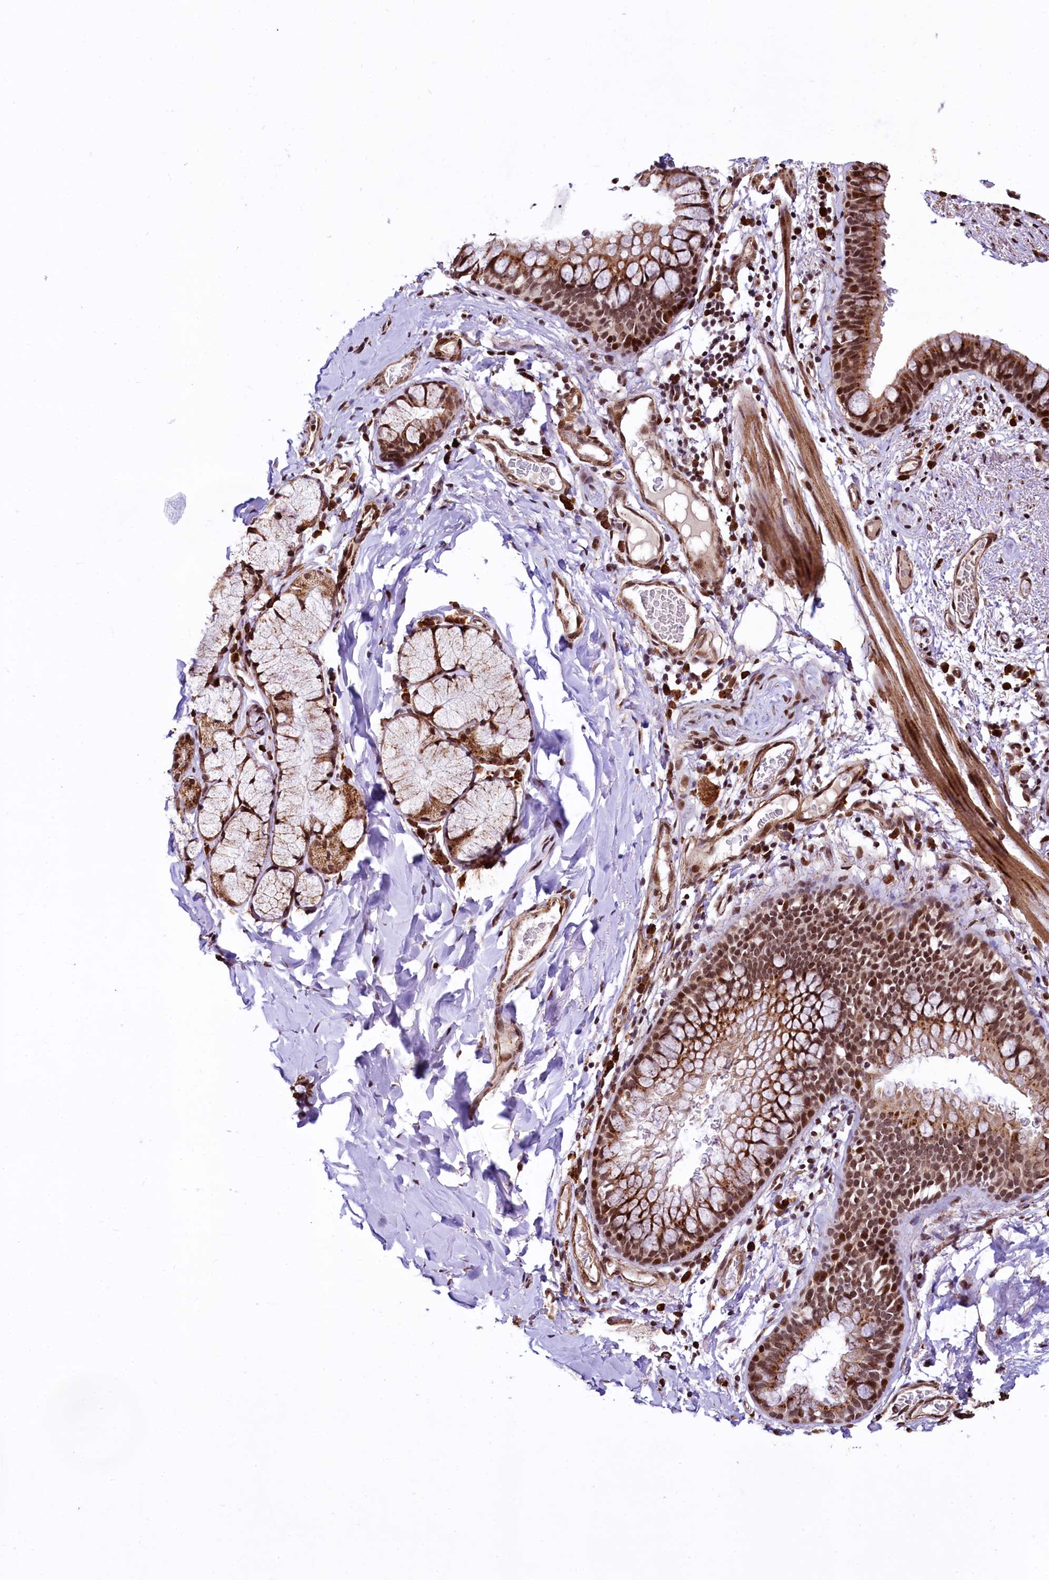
{"staining": {"intensity": "moderate", "quantity": ">75%", "location": "cytoplasmic/membranous,nuclear"}, "tissue": "bronchus", "cell_type": "Respiratory epithelial cells", "image_type": "normal", "snomed": [{"axis": "morphology", "description": "Normal tissue, NOS"}, {"axis": "topography", "description": "Cartilage tissue"}, {"axis": "topography", "description": "Bronchus"}], "caption": "Protein staining reveals moderate cytoplasmic/membranous,nuclear positivity in approximately >75% of respiratory epithelial cells in normal bronchus.", "gene": "PDS5B", "patient": {"sex": "female", "age": 36}}